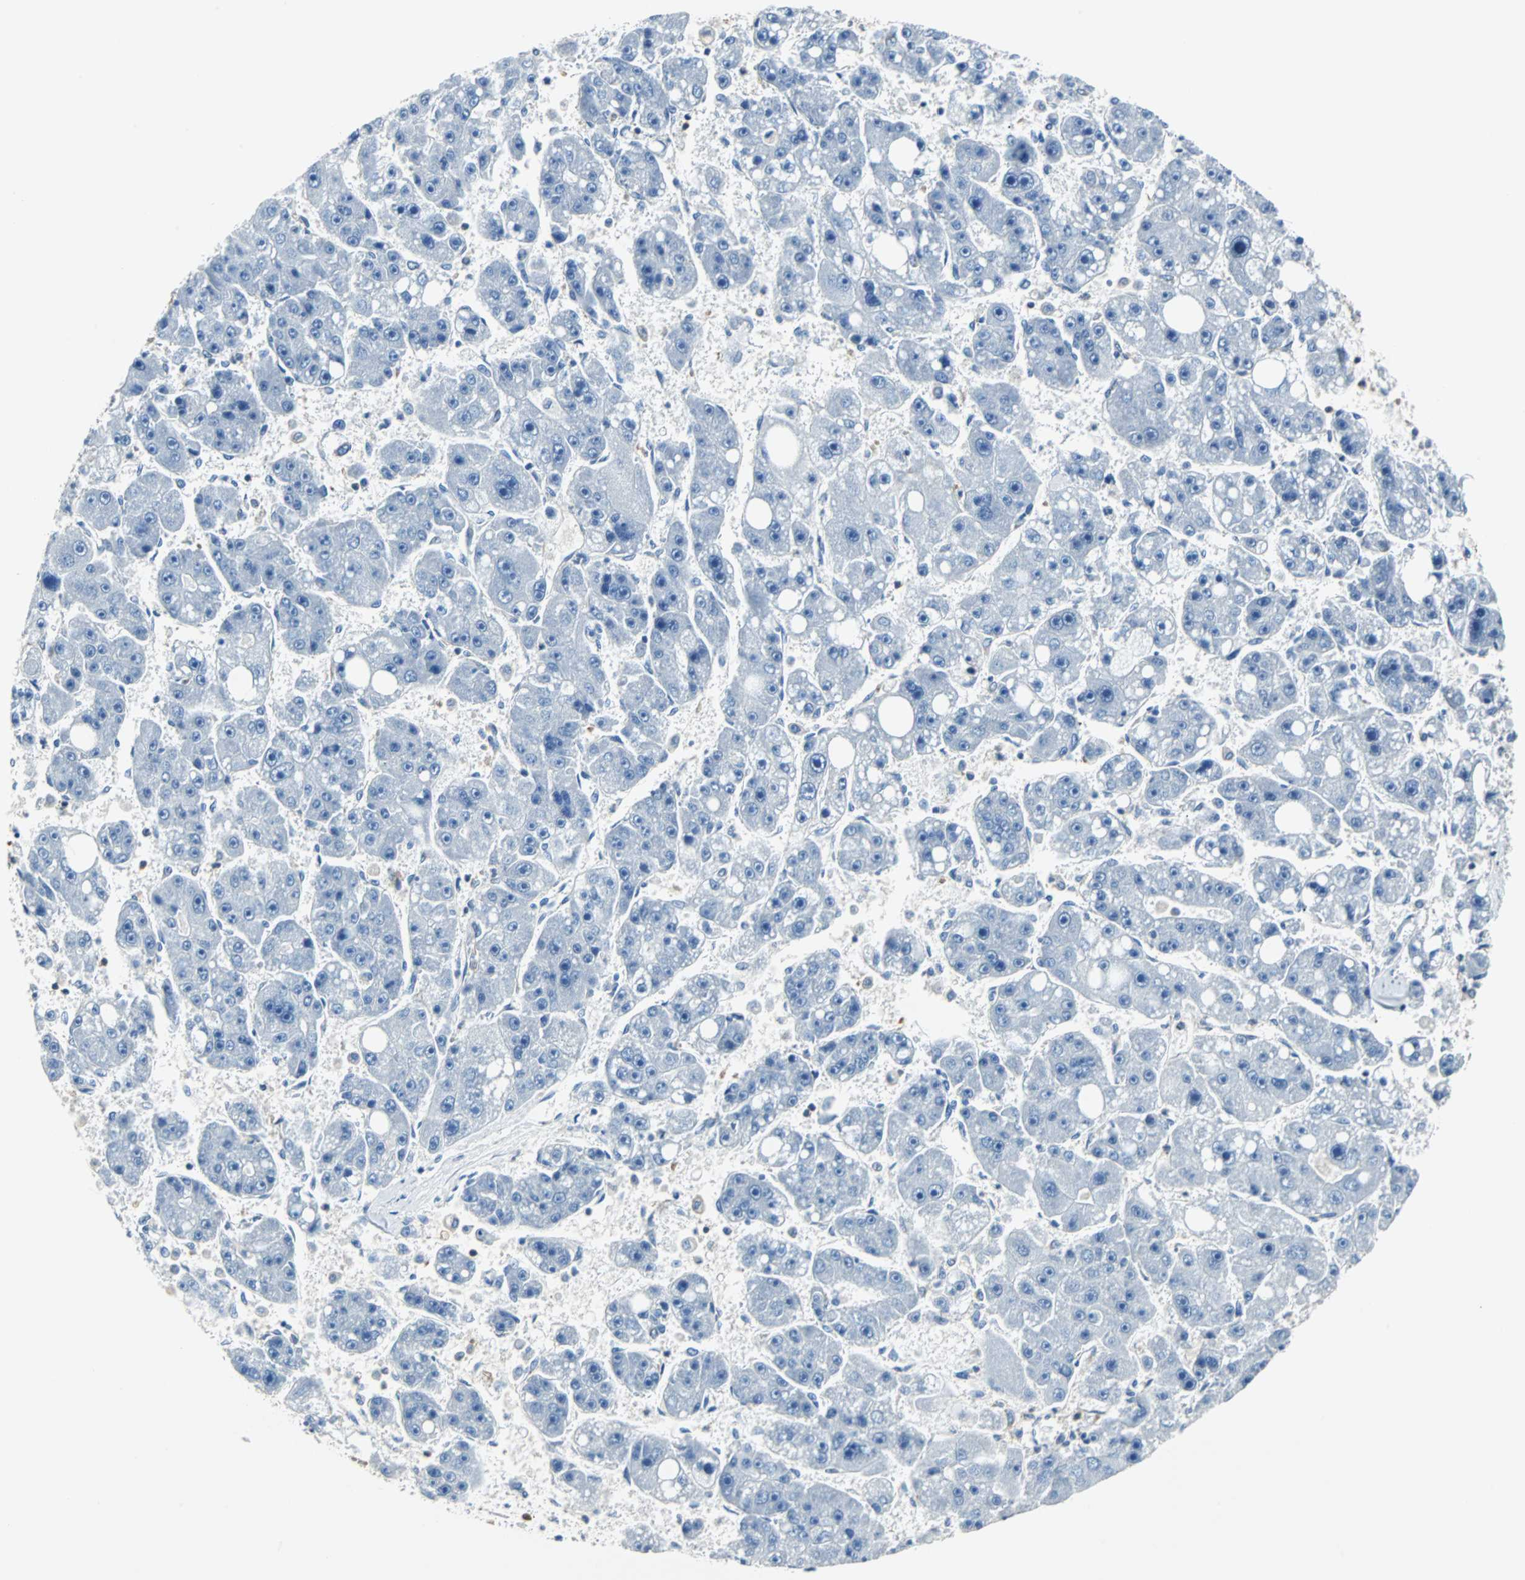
{"staining": {"intensity": "negative", "quantity": "none", "location": "none"}, "tissue": "liver cancer", "cell_type": "Tumor cells", "image_type": "cancer", "snomed": [{"axis": "morphology", "description": "Carcinoma, Hepatocellular, NOS"}, {"axis": "topography", "description": "Liver"}], "caption": "High magnification brightfield microscopy of liver cancer stained with DAB (brown) and counterstained with hematoxylin (blue): tumor cells show no significant positivity. (IHC, brightfield microscopy, high magnification).", "gene": "TSC22D4", "patient": {"sex": "female", "age": 61}}